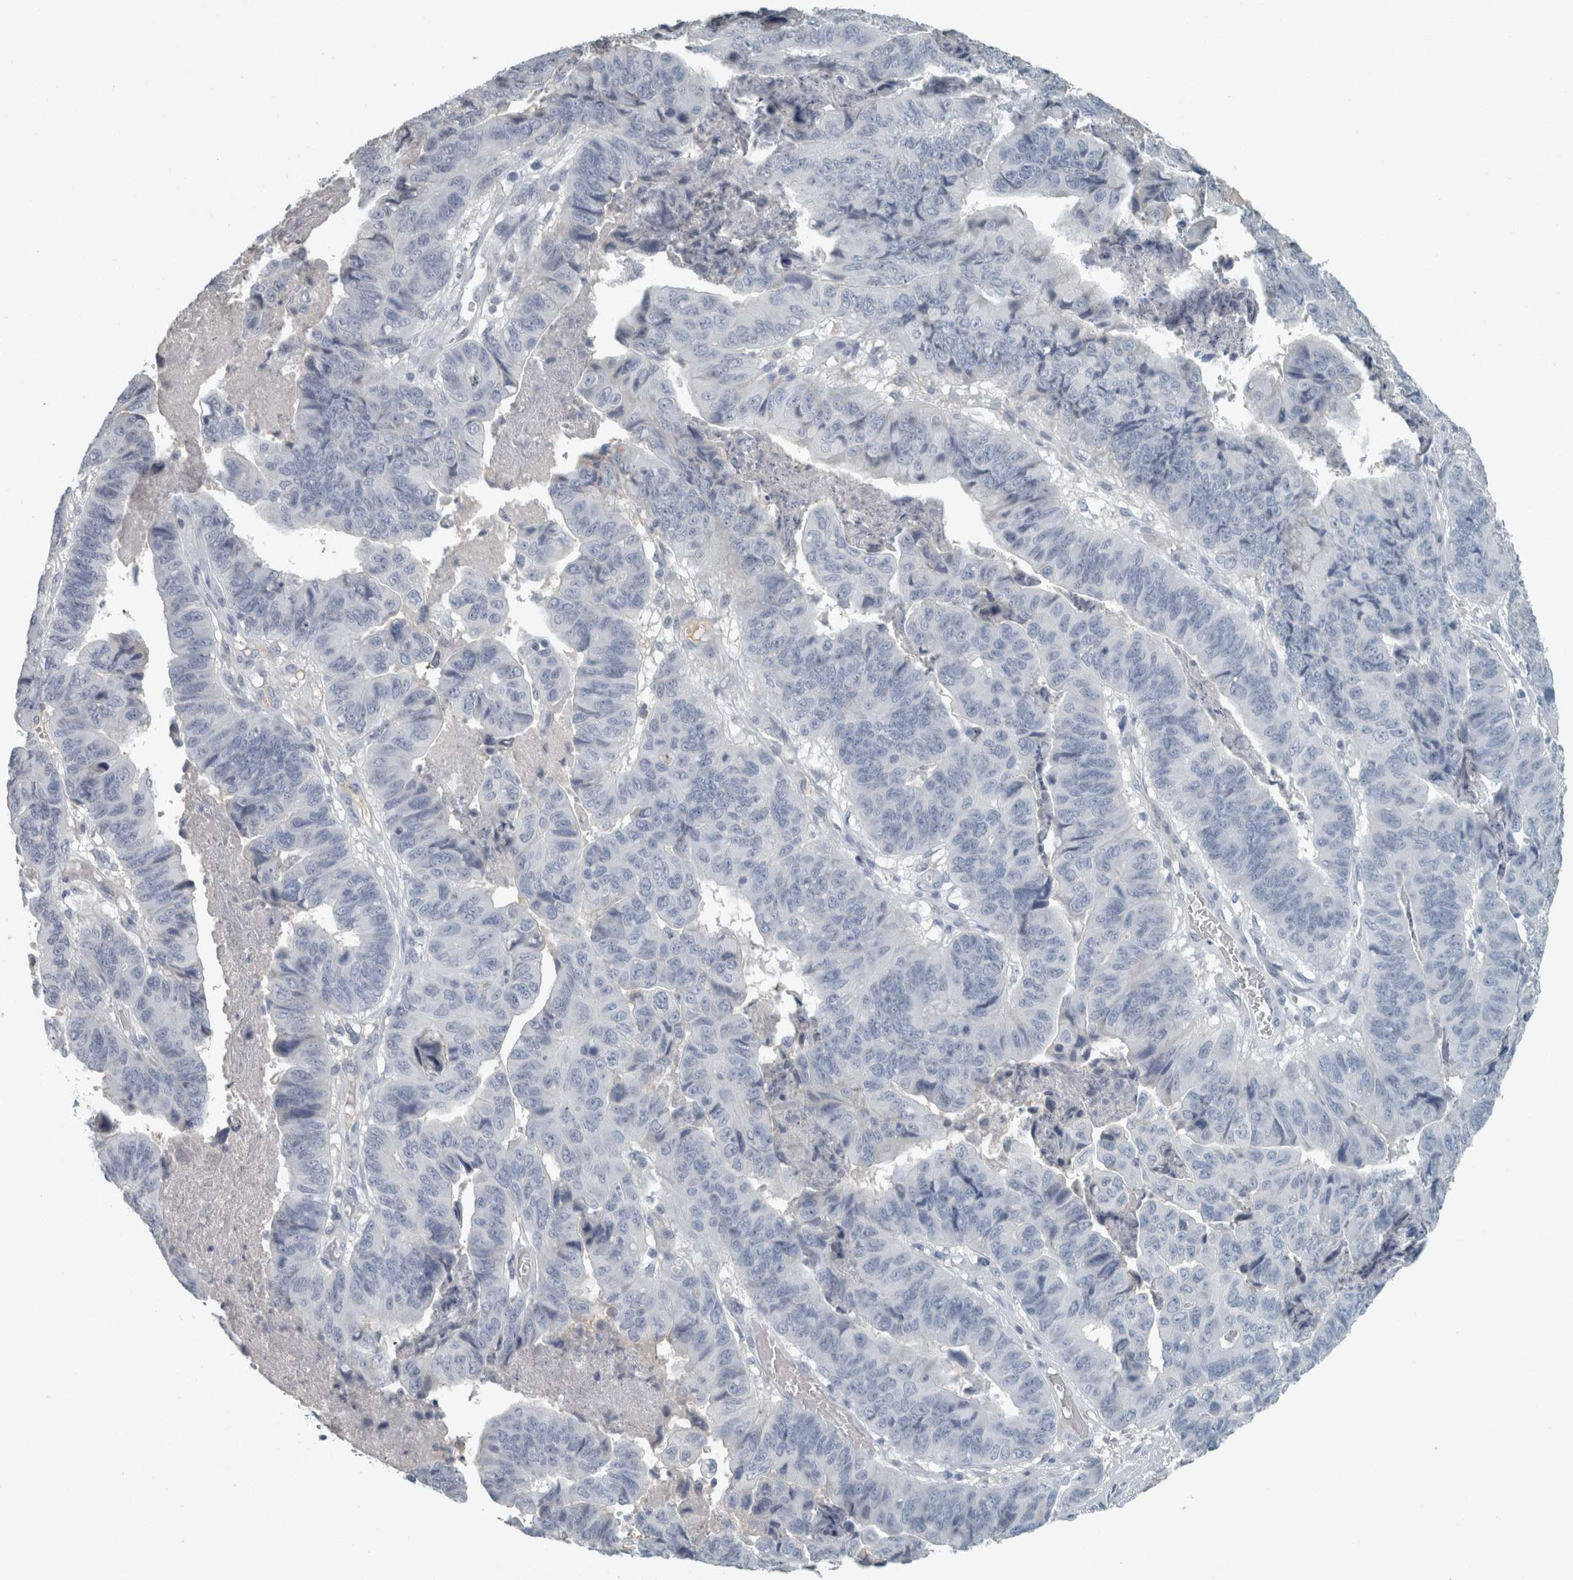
{"staining": {"intensity": "negative", "quantity": "none", "location": "none"}, "tissue": "stomach cancer", "cell_type": "Tumor cells", "image_type": "cancer", "snomed": [{"axis": "morphology", "description": "Adenocarcinoma, NOS"}, {"axis": "topography", "description": "Stomach, lower"}], "caption": "An IHC image of stomach cancer is shown. There is no staining in tumor cells of stomach cancer.", "gene": "CHL1", "patient": {"sex": "male", "age": 77}}